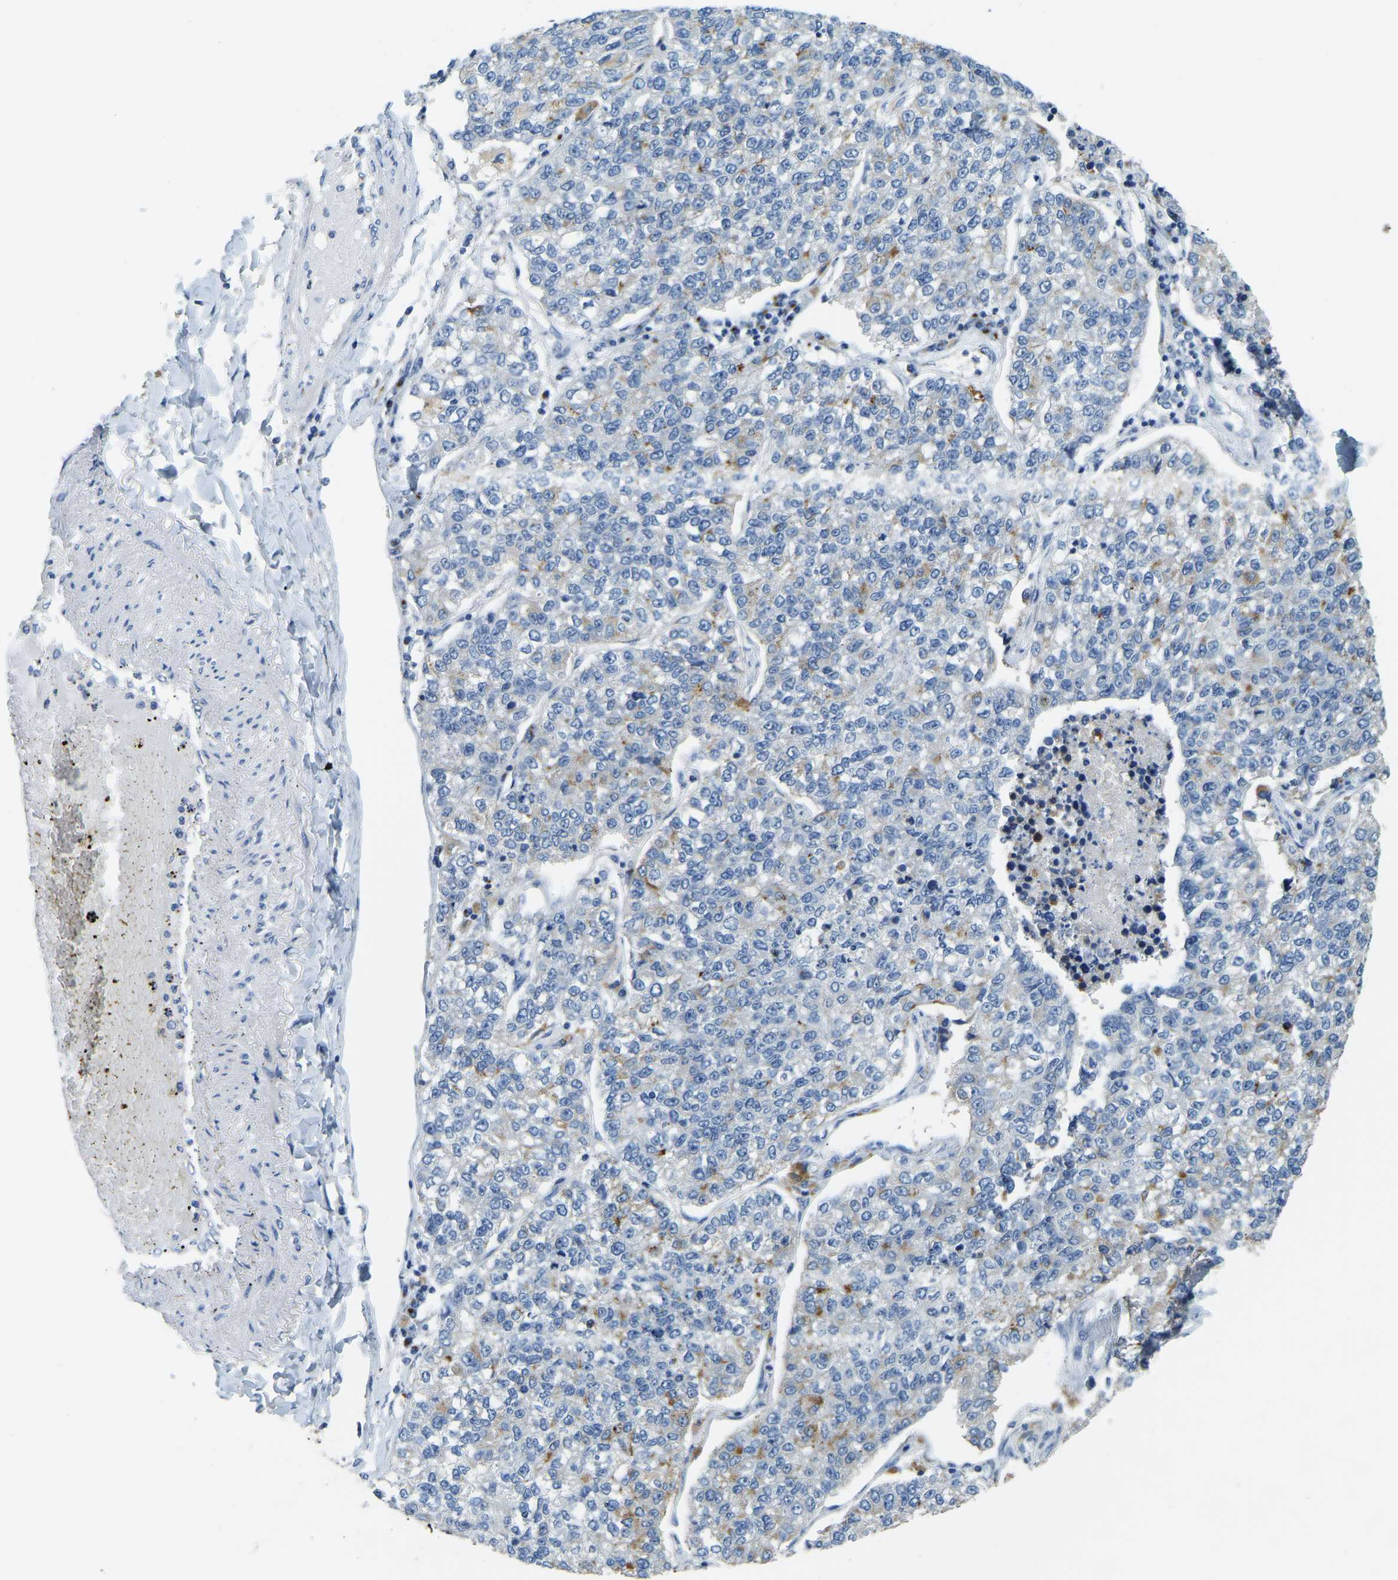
{"staining": {"intensity": "moderate", "quantity": "<25%", "location": "cytoplasmic/membranous"}, "tissue": "lung cancer", "cell_type": "Tumor cells", "image_type": "cancer", "snomed": [{"axis": "morphology", "description": "Adenocarcinoma, NOS"}, {"axis": "topography", "description": "Lung"}], "caption": "Brown immunohistochemical staining in human lung cancer (adenocarcinoma) exhibits moderate cytoplasmic/membranous staining in about <25% of tumor cells. (brown staining indicates protein expression, while blue staining denotes nuclei).", "gene": "FAM174A", "patient": {"sex": "male", "age": 49}}